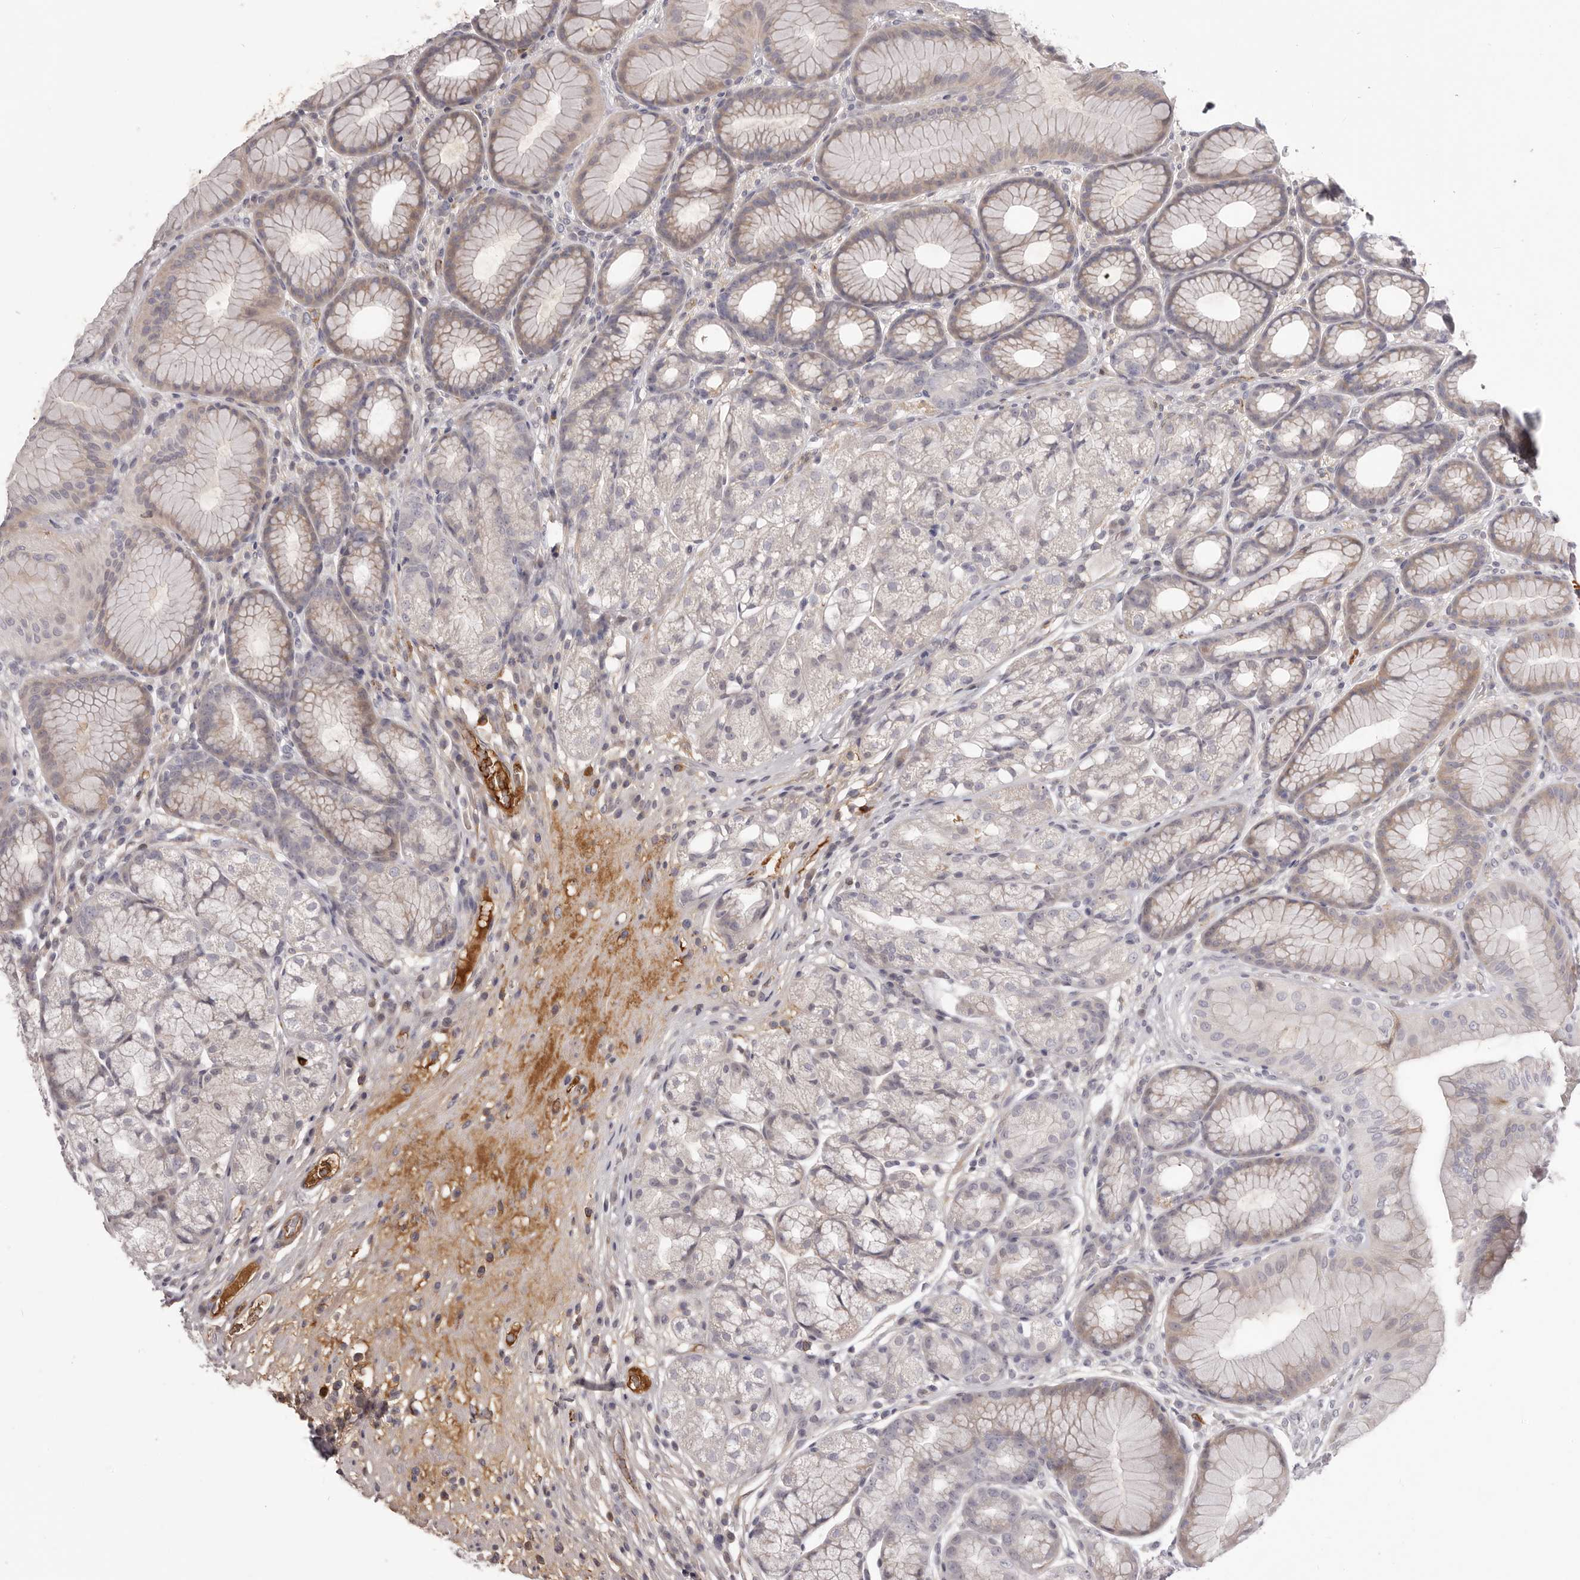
{"staining": {"intensity": "weak", "quantity": "25%-75%", "location": "cytoplasmic/membranous"}, "tissue": "stomach", "cell_type": "Glandular cells", "image_type": "normal", "snomed": [{"axis": "morphology", "description": "Normal tissue, NOS"}, {"axis": "topography", "description": "Stomach"}], "caption": "A micrograph showing weak cytoplasmic/membranous positivity in approximately 25%-75% of glandular cells in benign stomach, as visualized by brown immunohistochemical staining.", "gene": "OTUD3", "patient": {"sex": "male", "age": 57}}